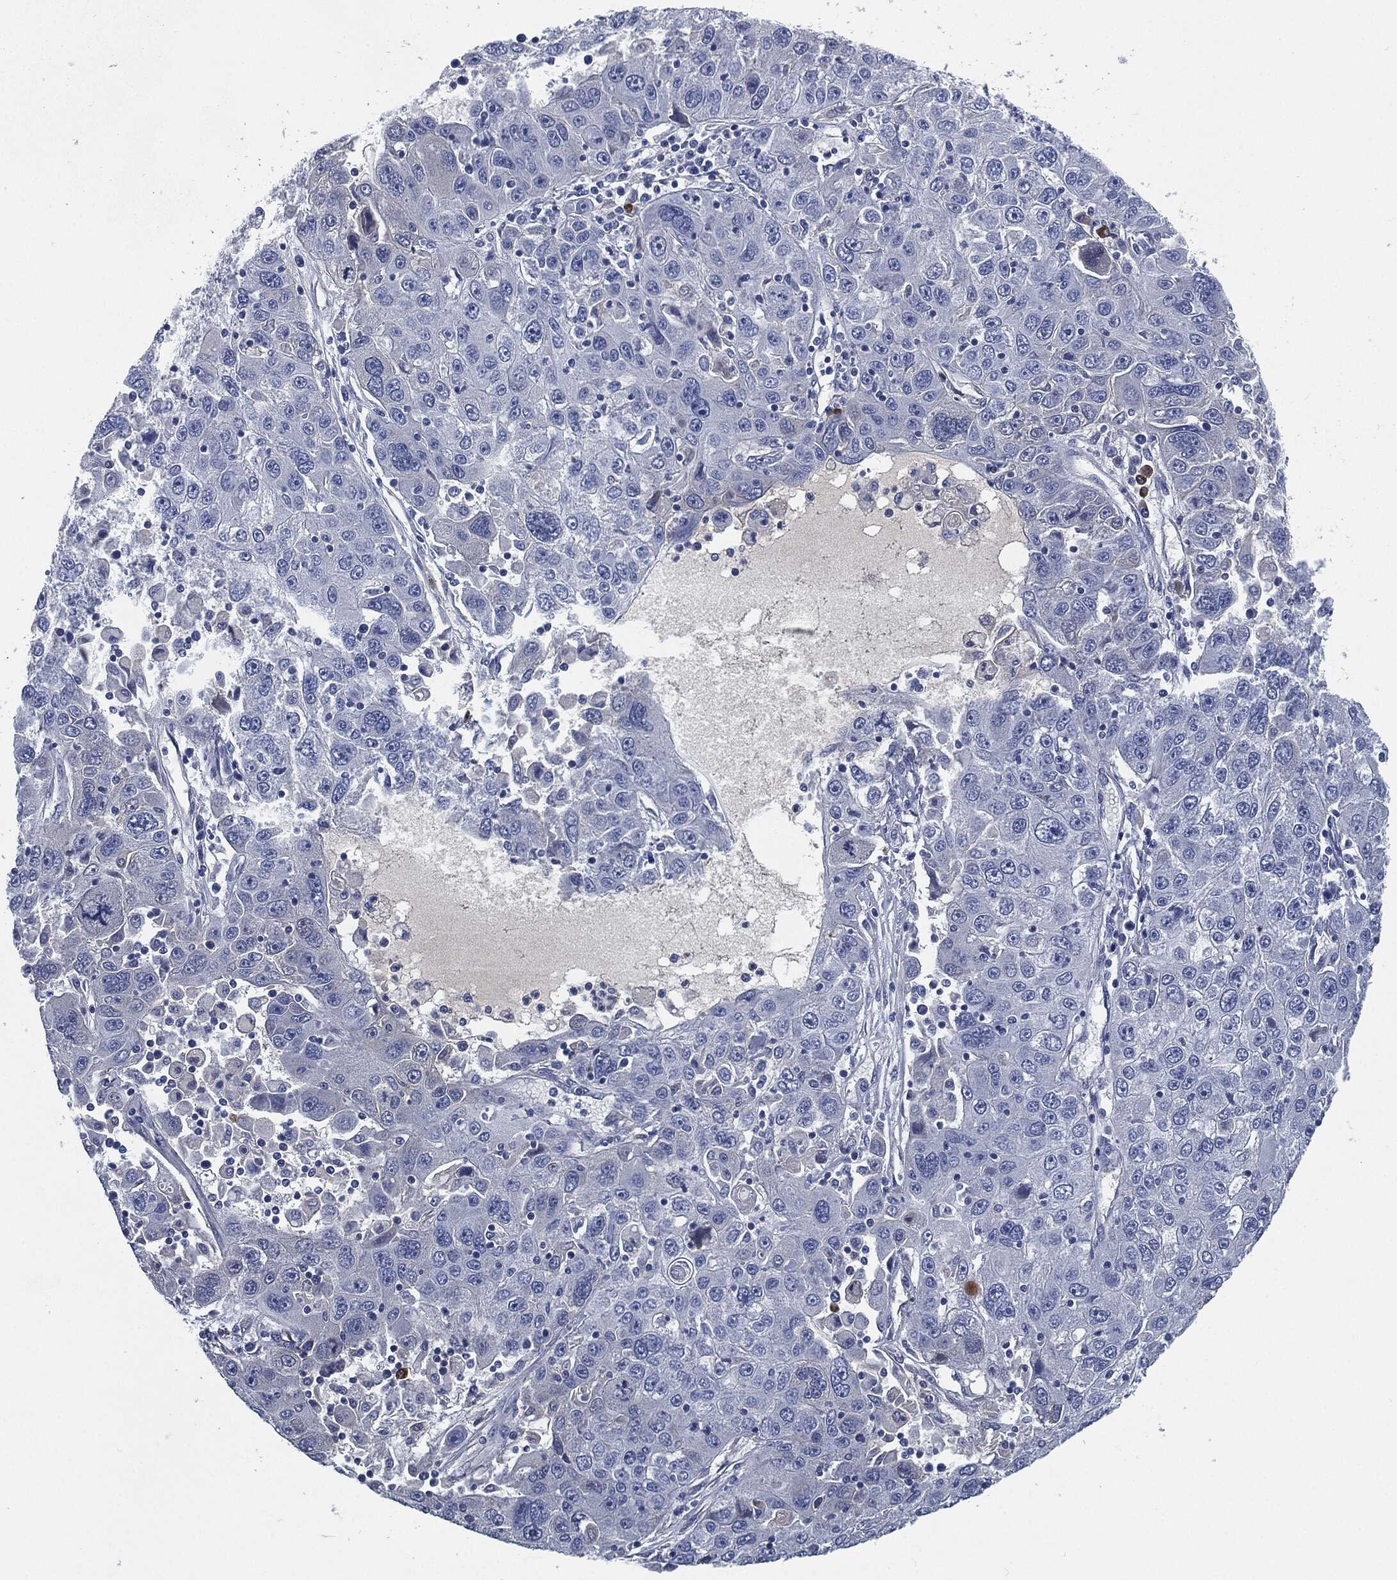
{"staining": {"intensity": "negative", "quantity": "none", "location": "none"}, "tissue": "stomach cancer", "cell_type": "Tumor cells", "image_type": "cancer", "snomed": [{"axis": "morphology", "description": "Adenocarcinoma, NOS"}, {"axis": "topography", "description": "Stomach"}], "caption": "A micrograph of human stomach cancer is negative for staining in tumor cells.", "gene": "CD27", "patient": {"sex": "male", "age": 56}}